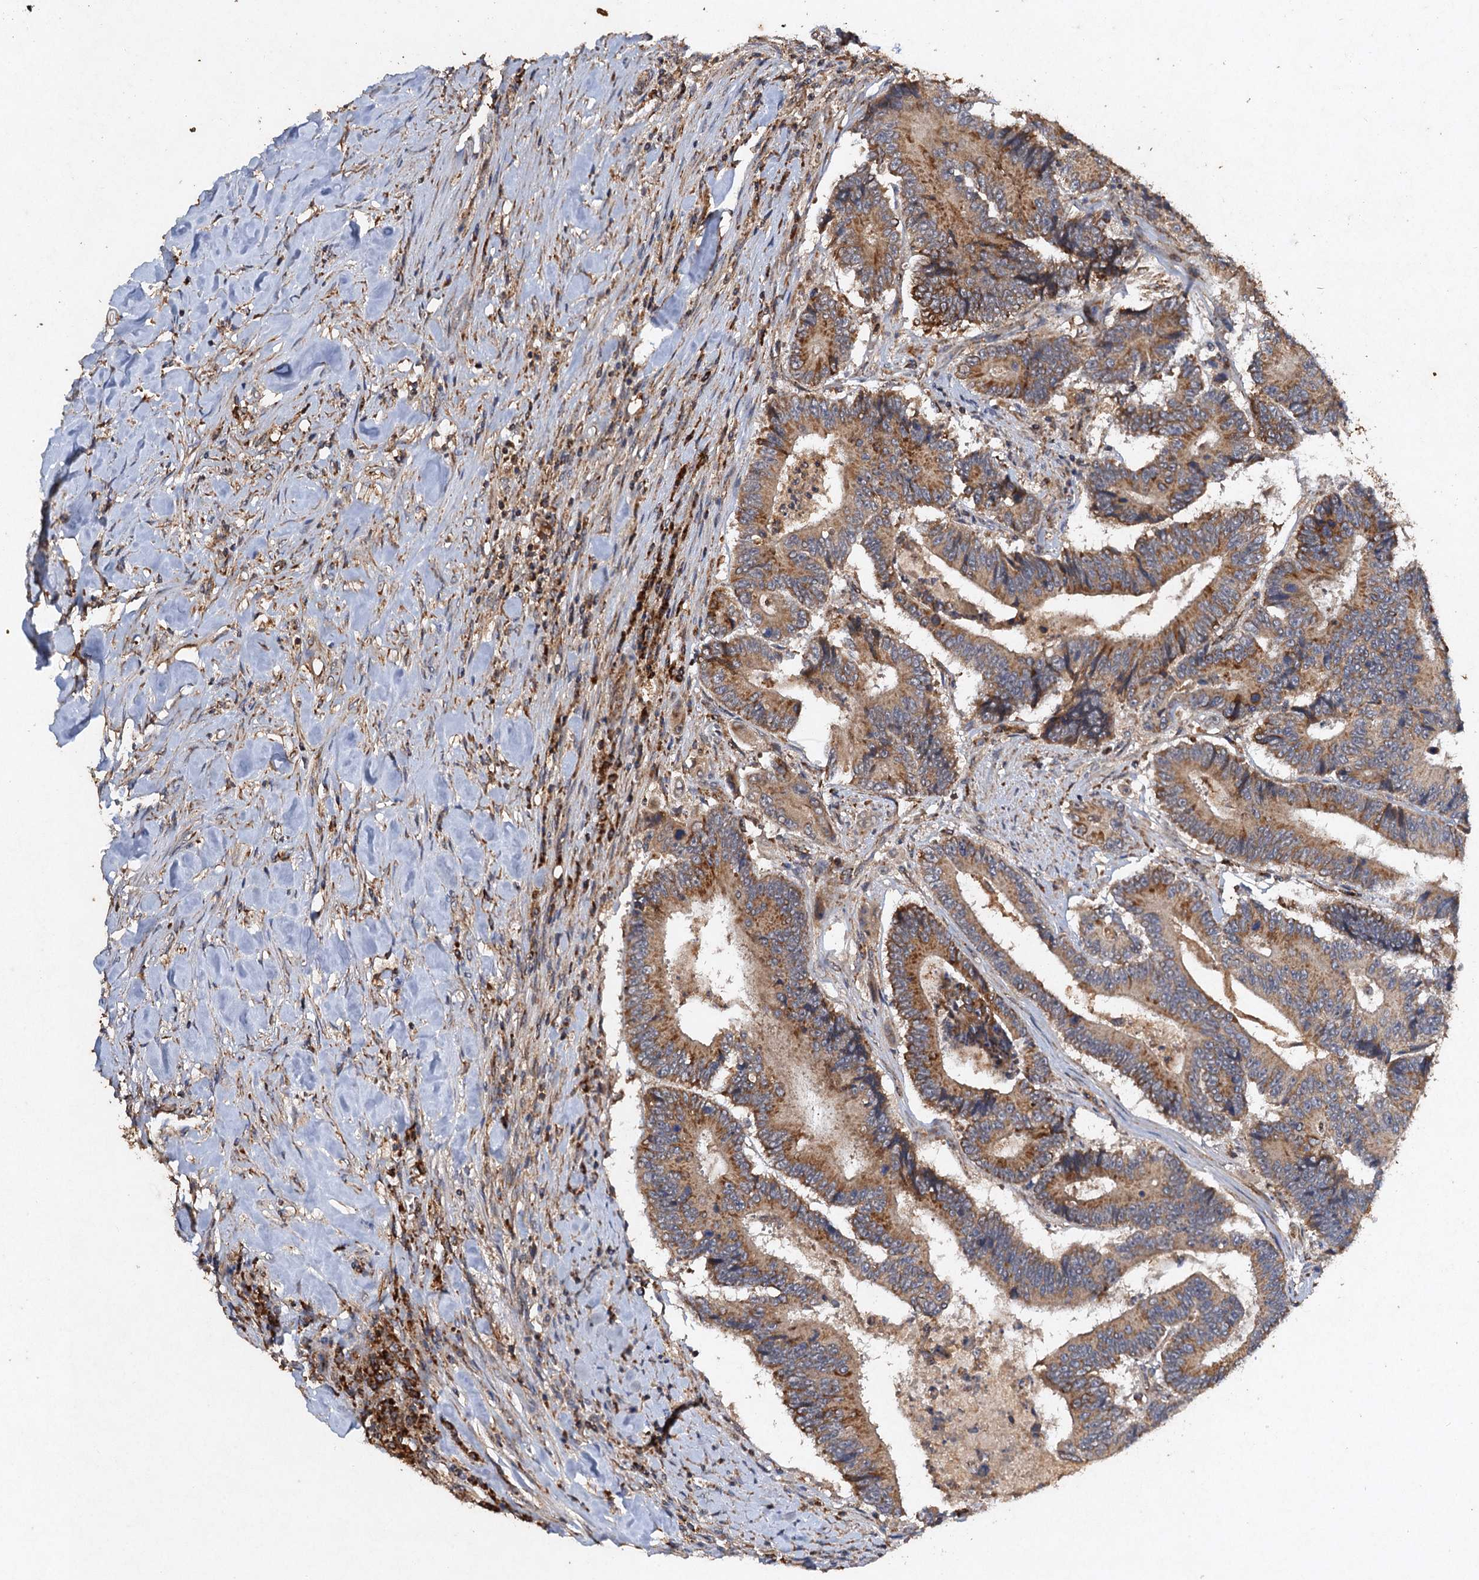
{"staining": {"intensity": "moderate", "quantity": ">75%", "location": "cytoplasmic/membranous"}, "tissue": "colorectal cancer", "cell_type": "Tumor cells", "image_type": "cancer", "snomed": [{"axis": "morphology", "description": "Adenocarcinoma, NOS"}, {"axis": "topography", "description": "Colon"}], "caption": "High-magnification brightfield microscopy of colorectal cancer (adenocarcinoma) stained with DAB (brown) and counterstained with hematoxylin (blue). tumor cells exhibit moderate cytoplasmic/membranous expression is seen in approximately>75% of cells.", "gene": "NDUFA13", "patient": {"sex": "male", "age": 83}}